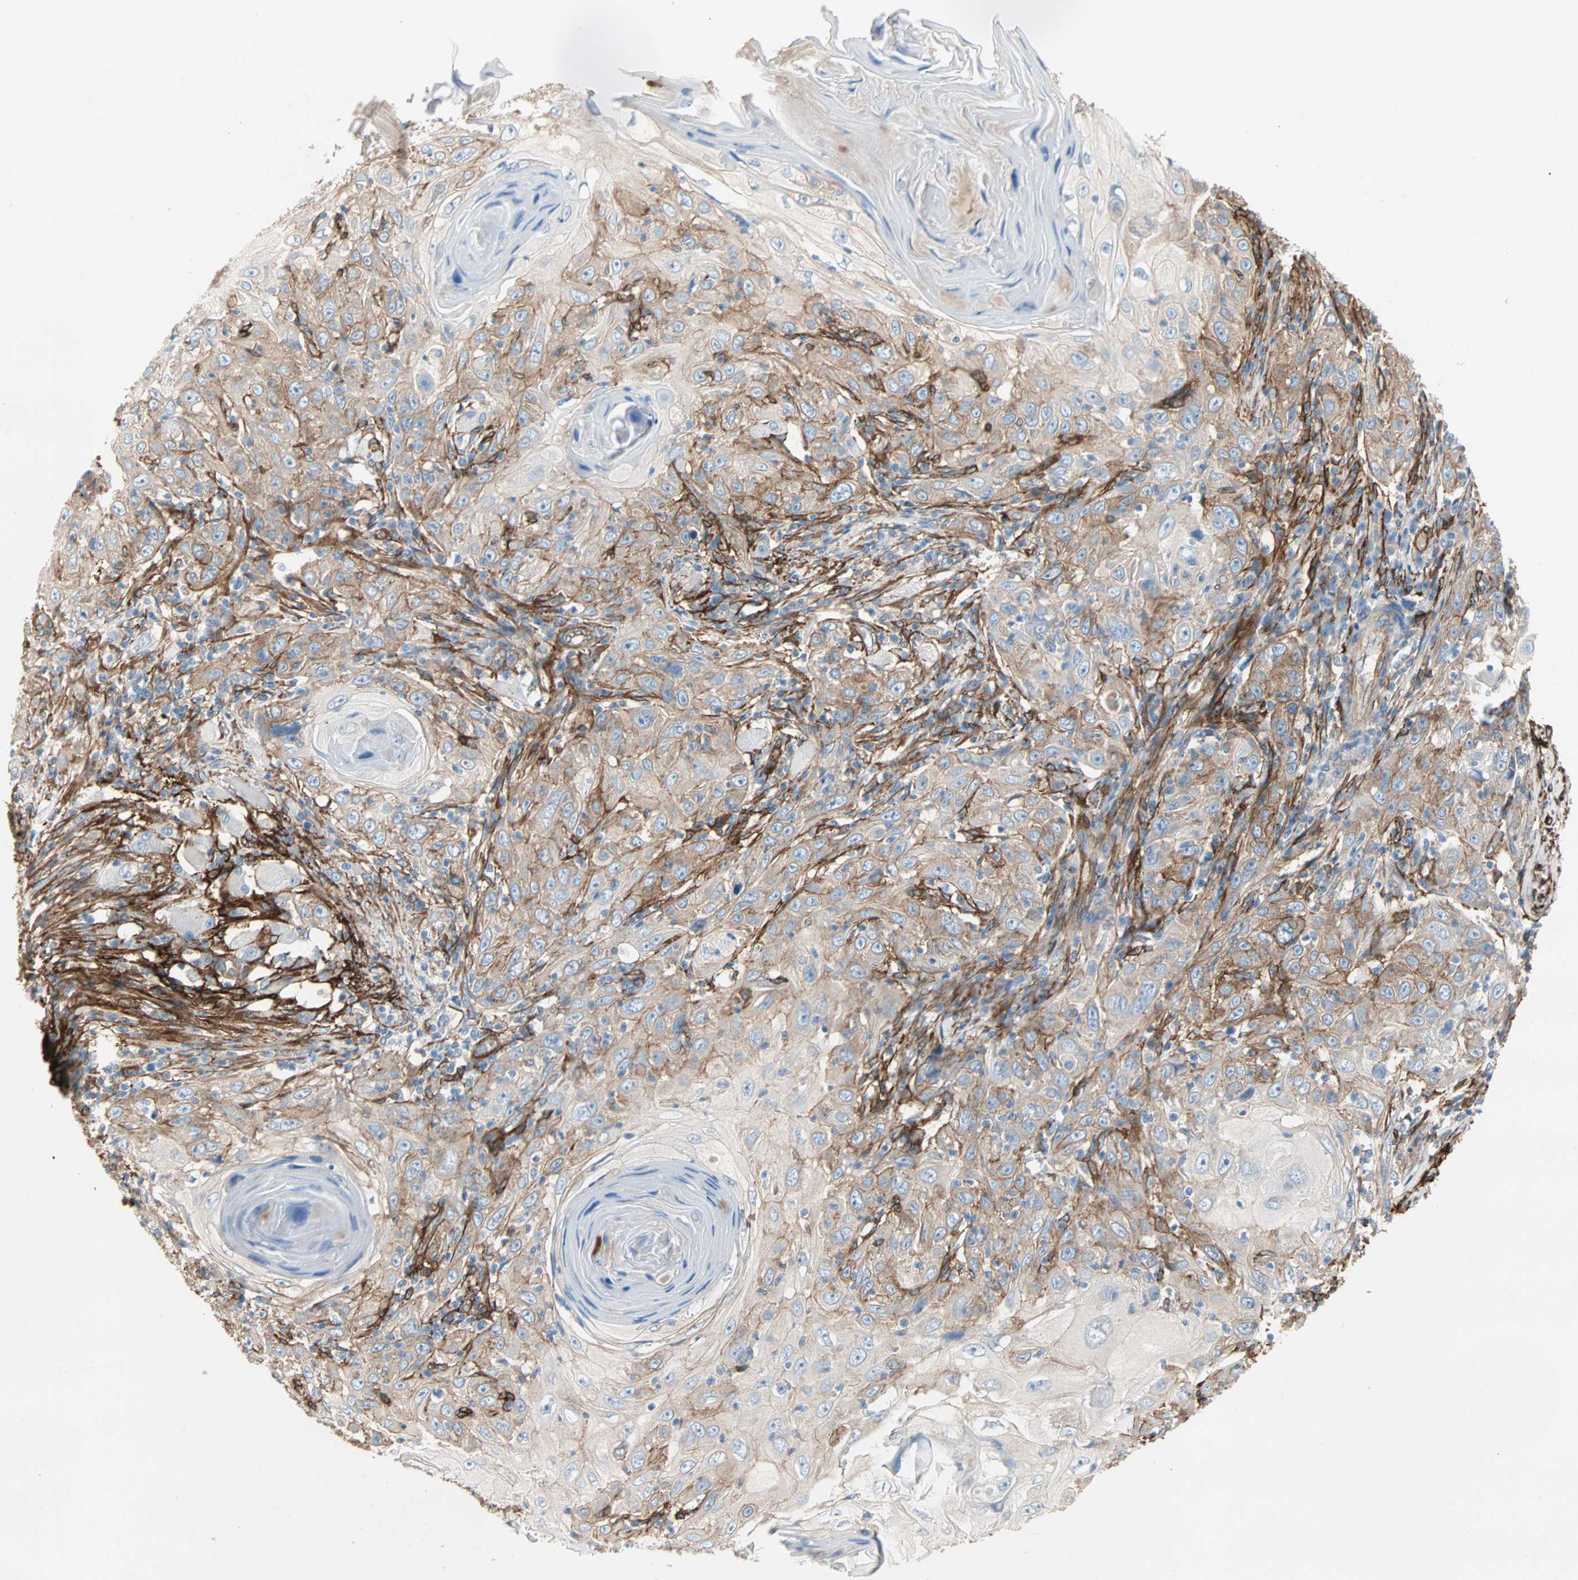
{"staining": {"intensity": "moderate", "quantity": ">75%", "location": "cytoplasmic/membranous"}, "tissue": "skin cancer", "cell_type": "Tumor cells", "image_type": "cancer", "snomed": [{"axis": "morphology", "description": "Squamous cell carcinoma, NOS"}, {"axis": "topography", "description": "Skin"}], "caption": "DAB immunohistochemical staining of skin cancer (squamous cell carcinoma) demonstrates moderate cytoplasmic/membranous protein positivity in approximately >75% of tumor cells. (DAB = brown stain, brightfield microscopy at high magnification).", "gene": "EPB41L2", "patient": {"sex": "female", "age": 88}}